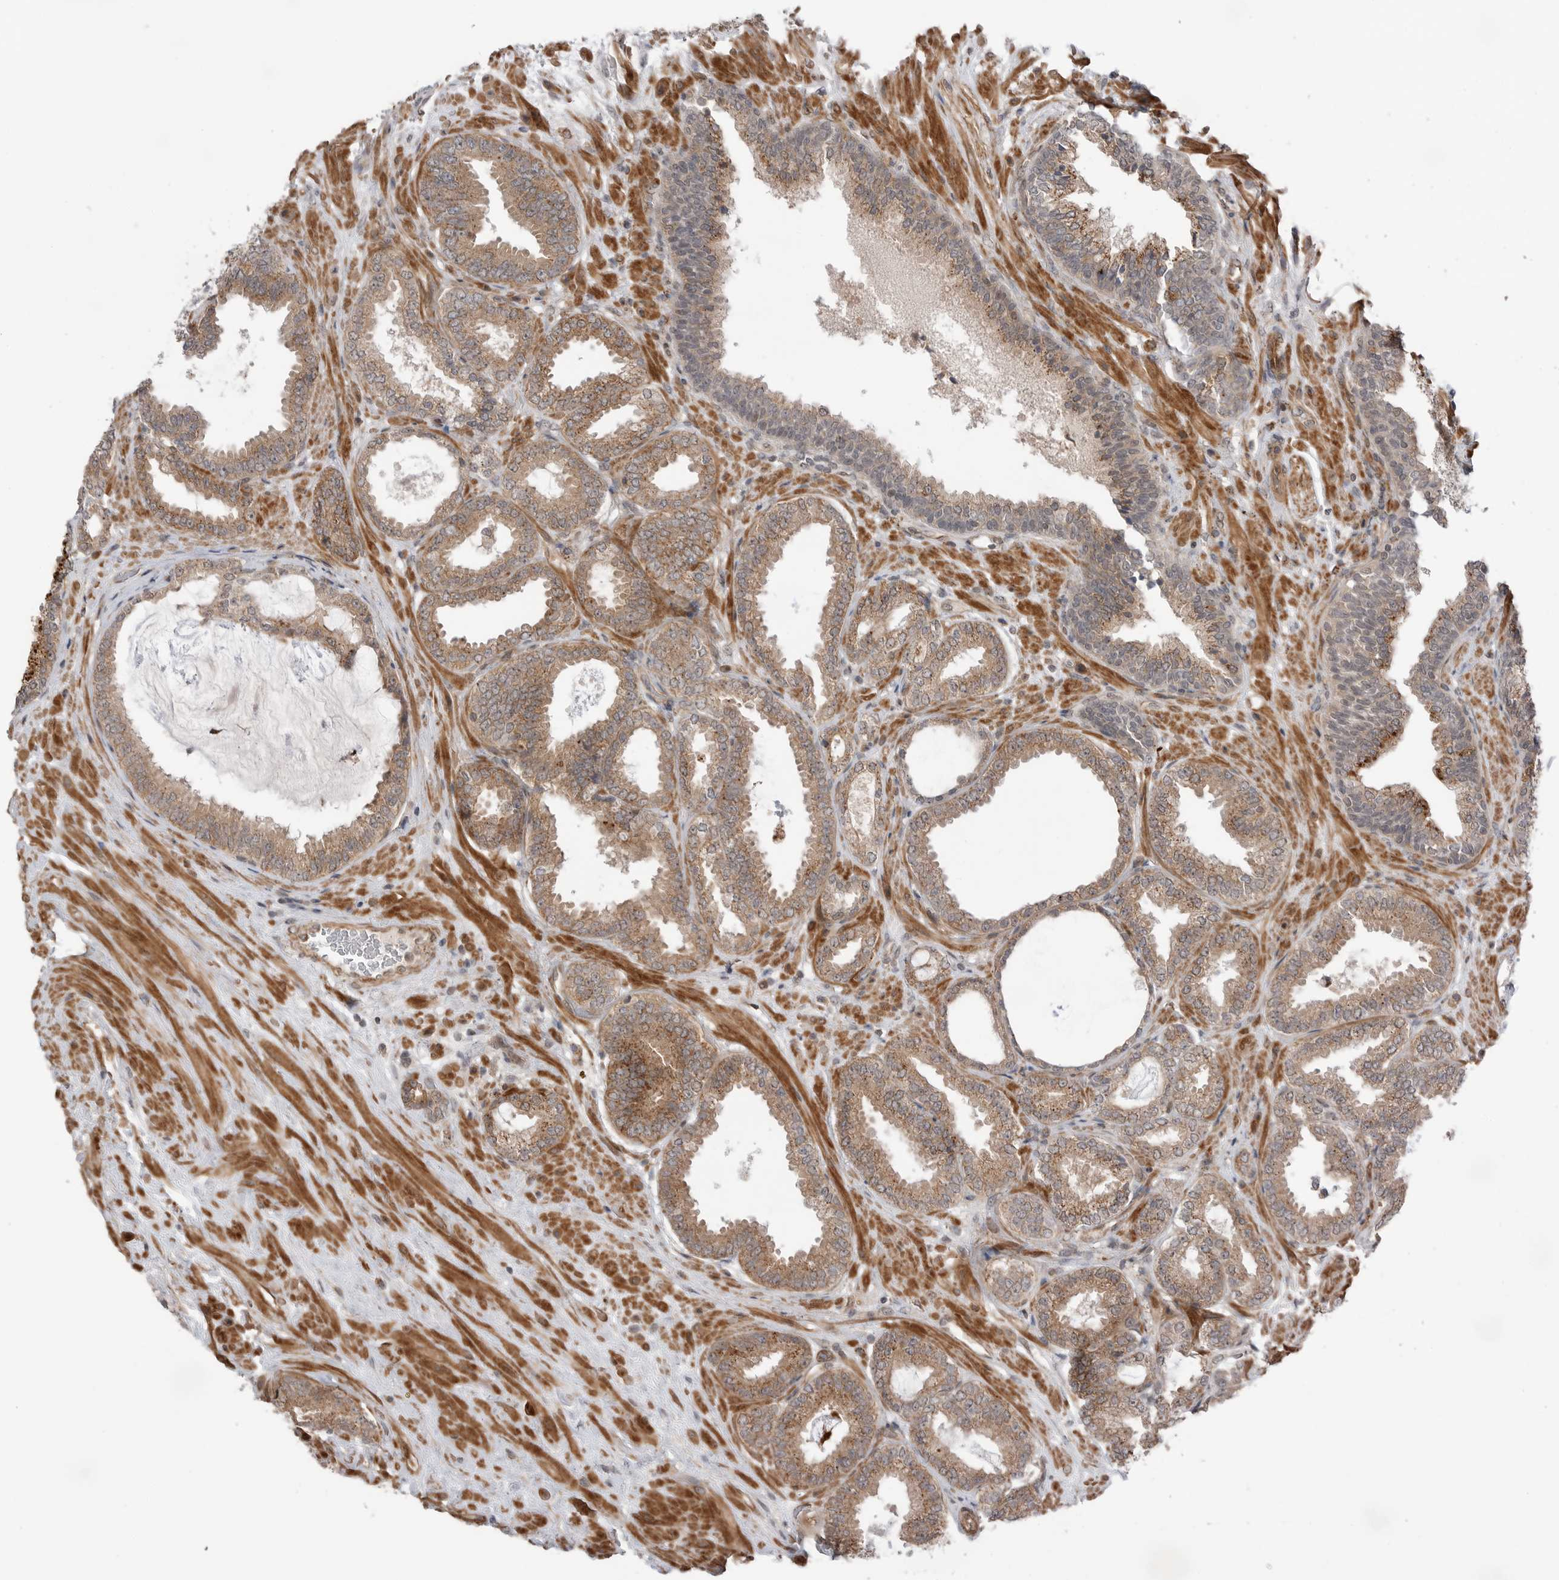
{"staining": {"intensity": "moderate", "quantity": ">75%", "location": "cytoplasmic/membranous"}, "tissue": "prostate cancer", "cell_type": "Tumor cells", "image_type": "cancer", "snomed": [{"axis": "morphology", "description": "Adenocarcinoma, Low grade"}, {"axis": "topography", "description": "Prostate"}], "caption": "Immunohistochemical staining of human adenocarcinoma (low-grade) (prostate) exhibits medium levels of moderate cytoplasmic/membranous protein positivity in about >75% of tumor cells. The protein is stained brown, and the nuclei are stained in blue (DAB (3,3'-diaminobenzidine) IHC with brightfield microscopy, high magnification).", "gene": "PEAK1", "patient": {"sex": "male", "age": 71}}